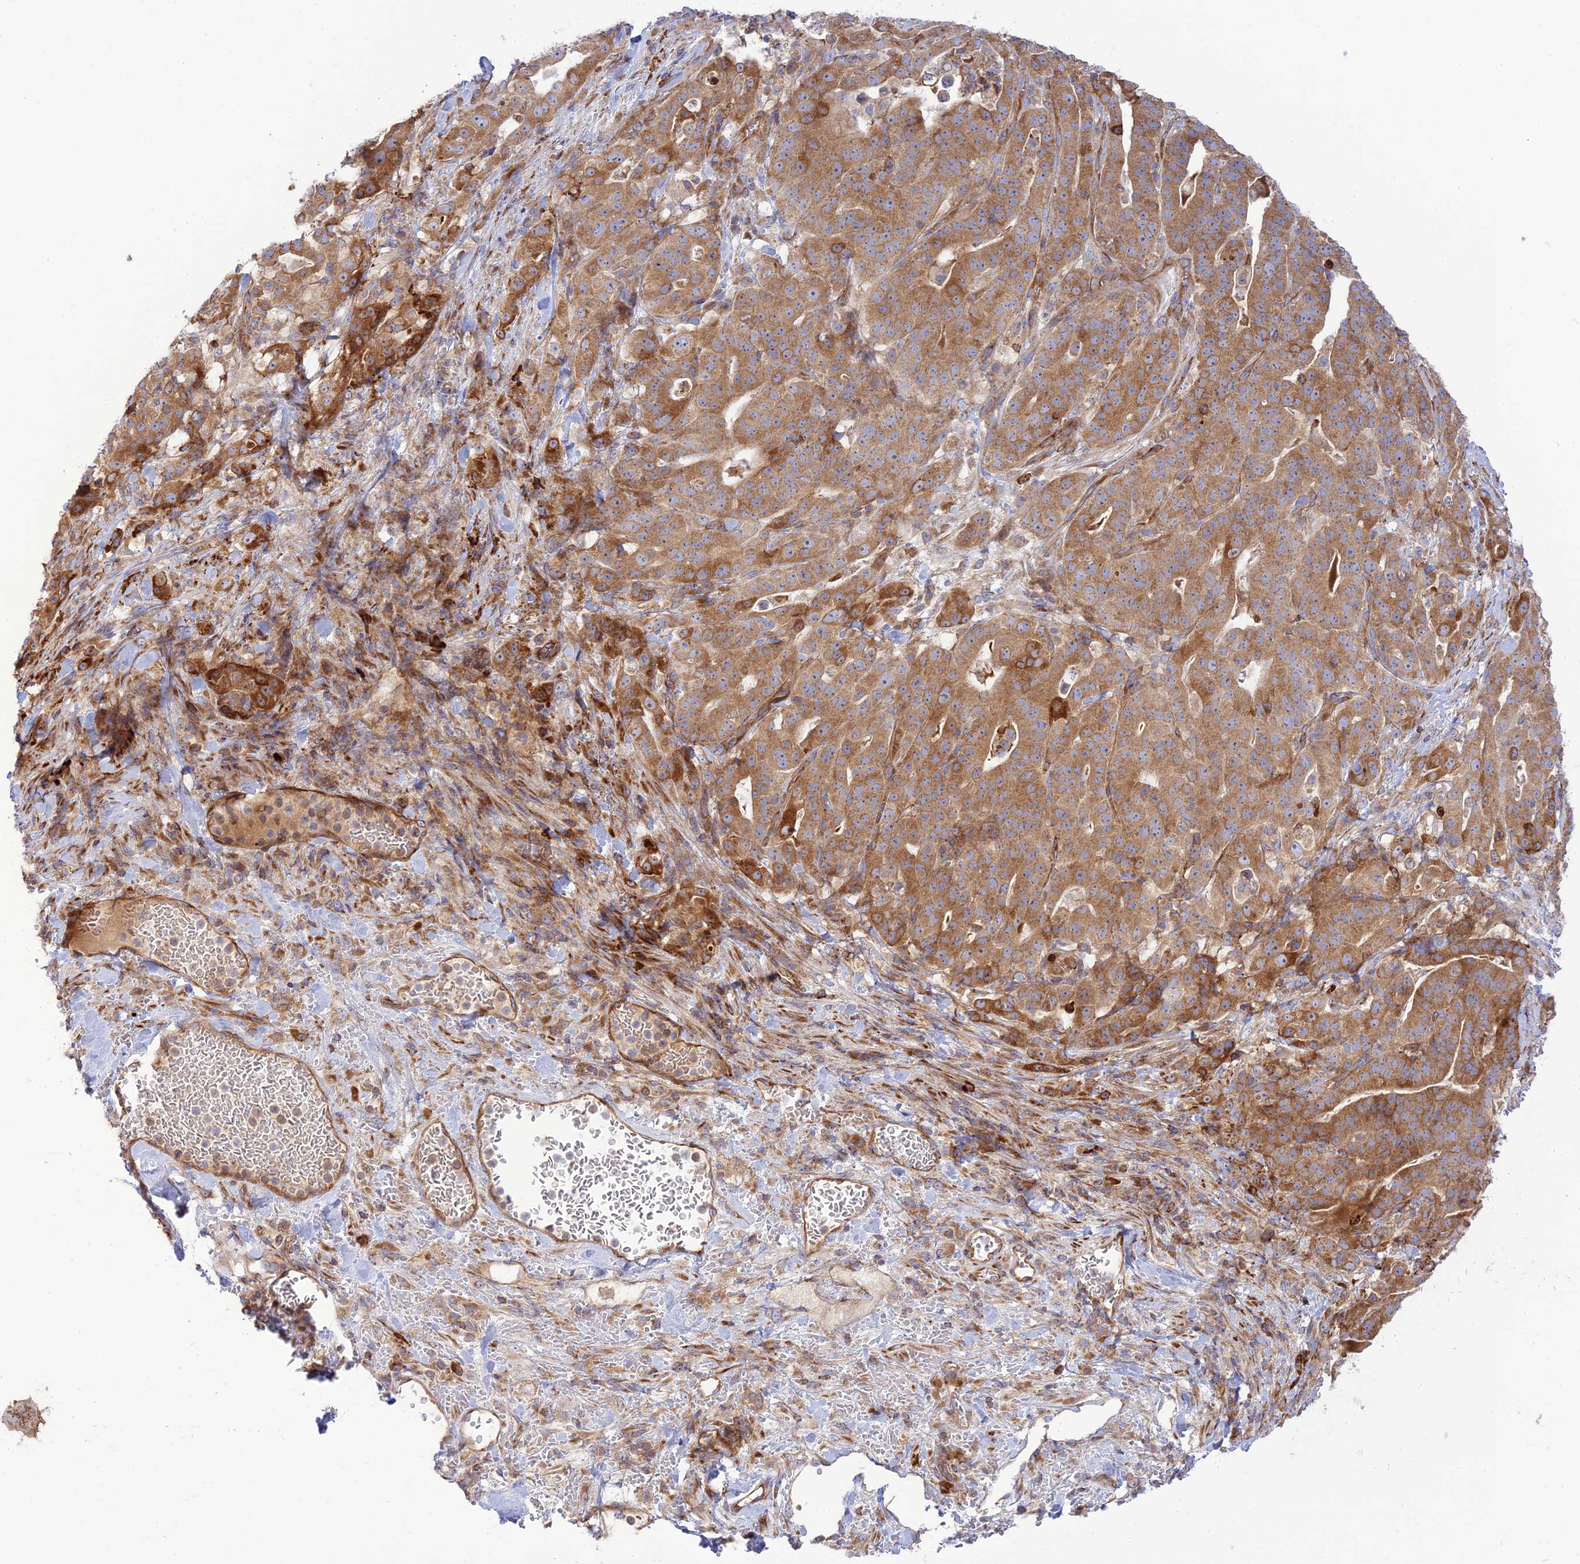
{"staining": {"intensity": "moderate", "quantity": ">75%", "location": "cytoplasmic/membranous"}, "tissue": "stomach cancer", "cell_type": "Tumor cells", "image_type": "cancer", "snomed": [{"axis": "morphology", "description": "Adenocarcinoma, NOS"}, {"axis": "topography", "description": "Stomach"}], "caption": "The histopathology image reveals a brown stain indicating the presence of a protein in the cytoplasmic/membranous of tumor cells in stomach cancer (adenocarcinoma).", "gene": "PIMREG", "patient": {"sex": "male", "age": 48}}